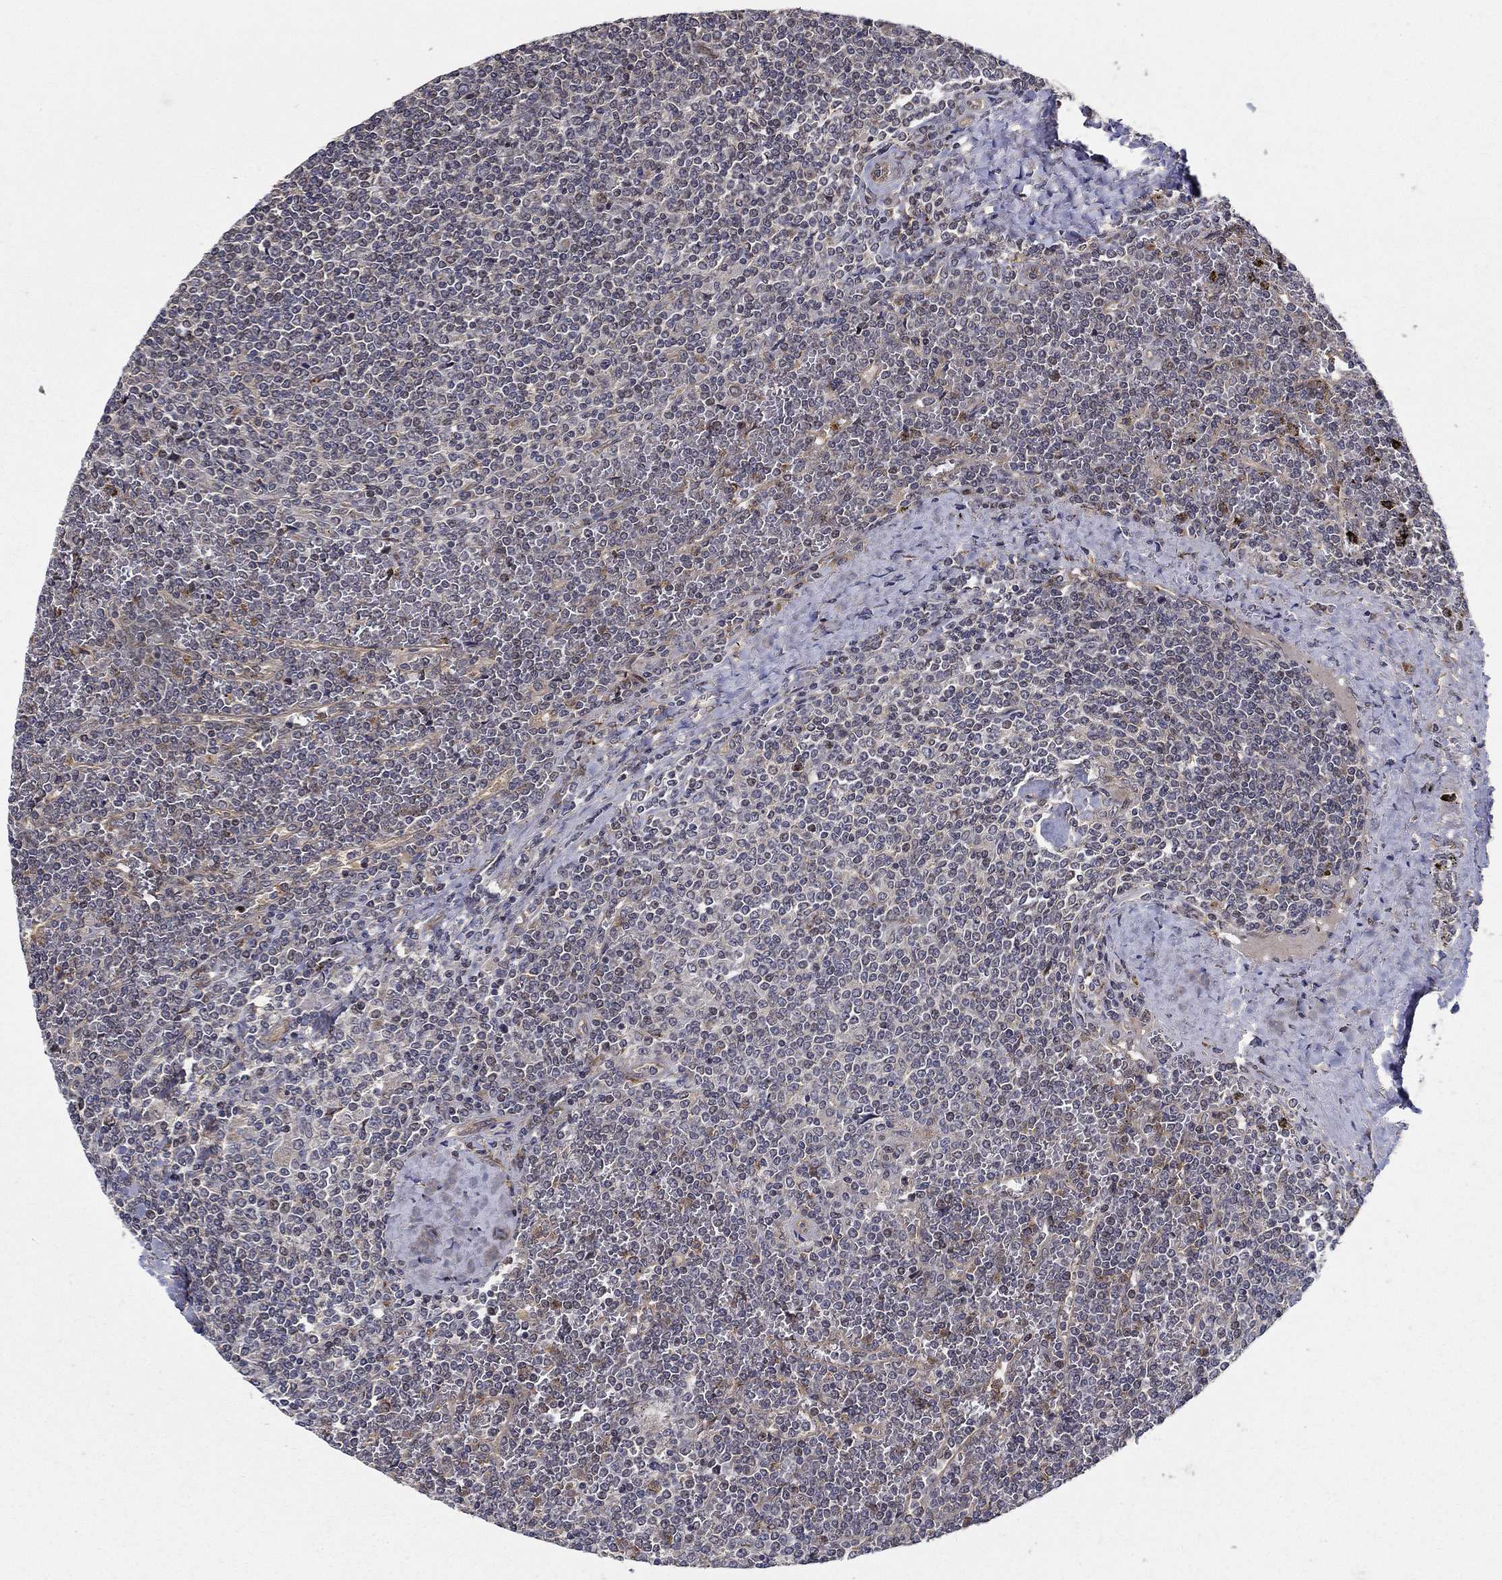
{"staining": {"intensity": "negative", "quantity": "none", "location": "none"}, "tissue": "lymphoma", "cell_type": "Tumor cells", "image_type": "cancer", "snomed": [{"axis": "morphology", "description": "Malignant lymphoma, non-Hodgkin's type, Low grade"}, {"axis": "topography", "description": "Spleen"}], "caption": "Immunohistochemistry (IHC) of human lymphoma shows no expression in tumor cells. The staining is performed using DAB brown chromogen with nuclei counter-stained in using hematoxylin.", "gene": "ZNF594", "patient": {"sex": "female", "age": 19}}